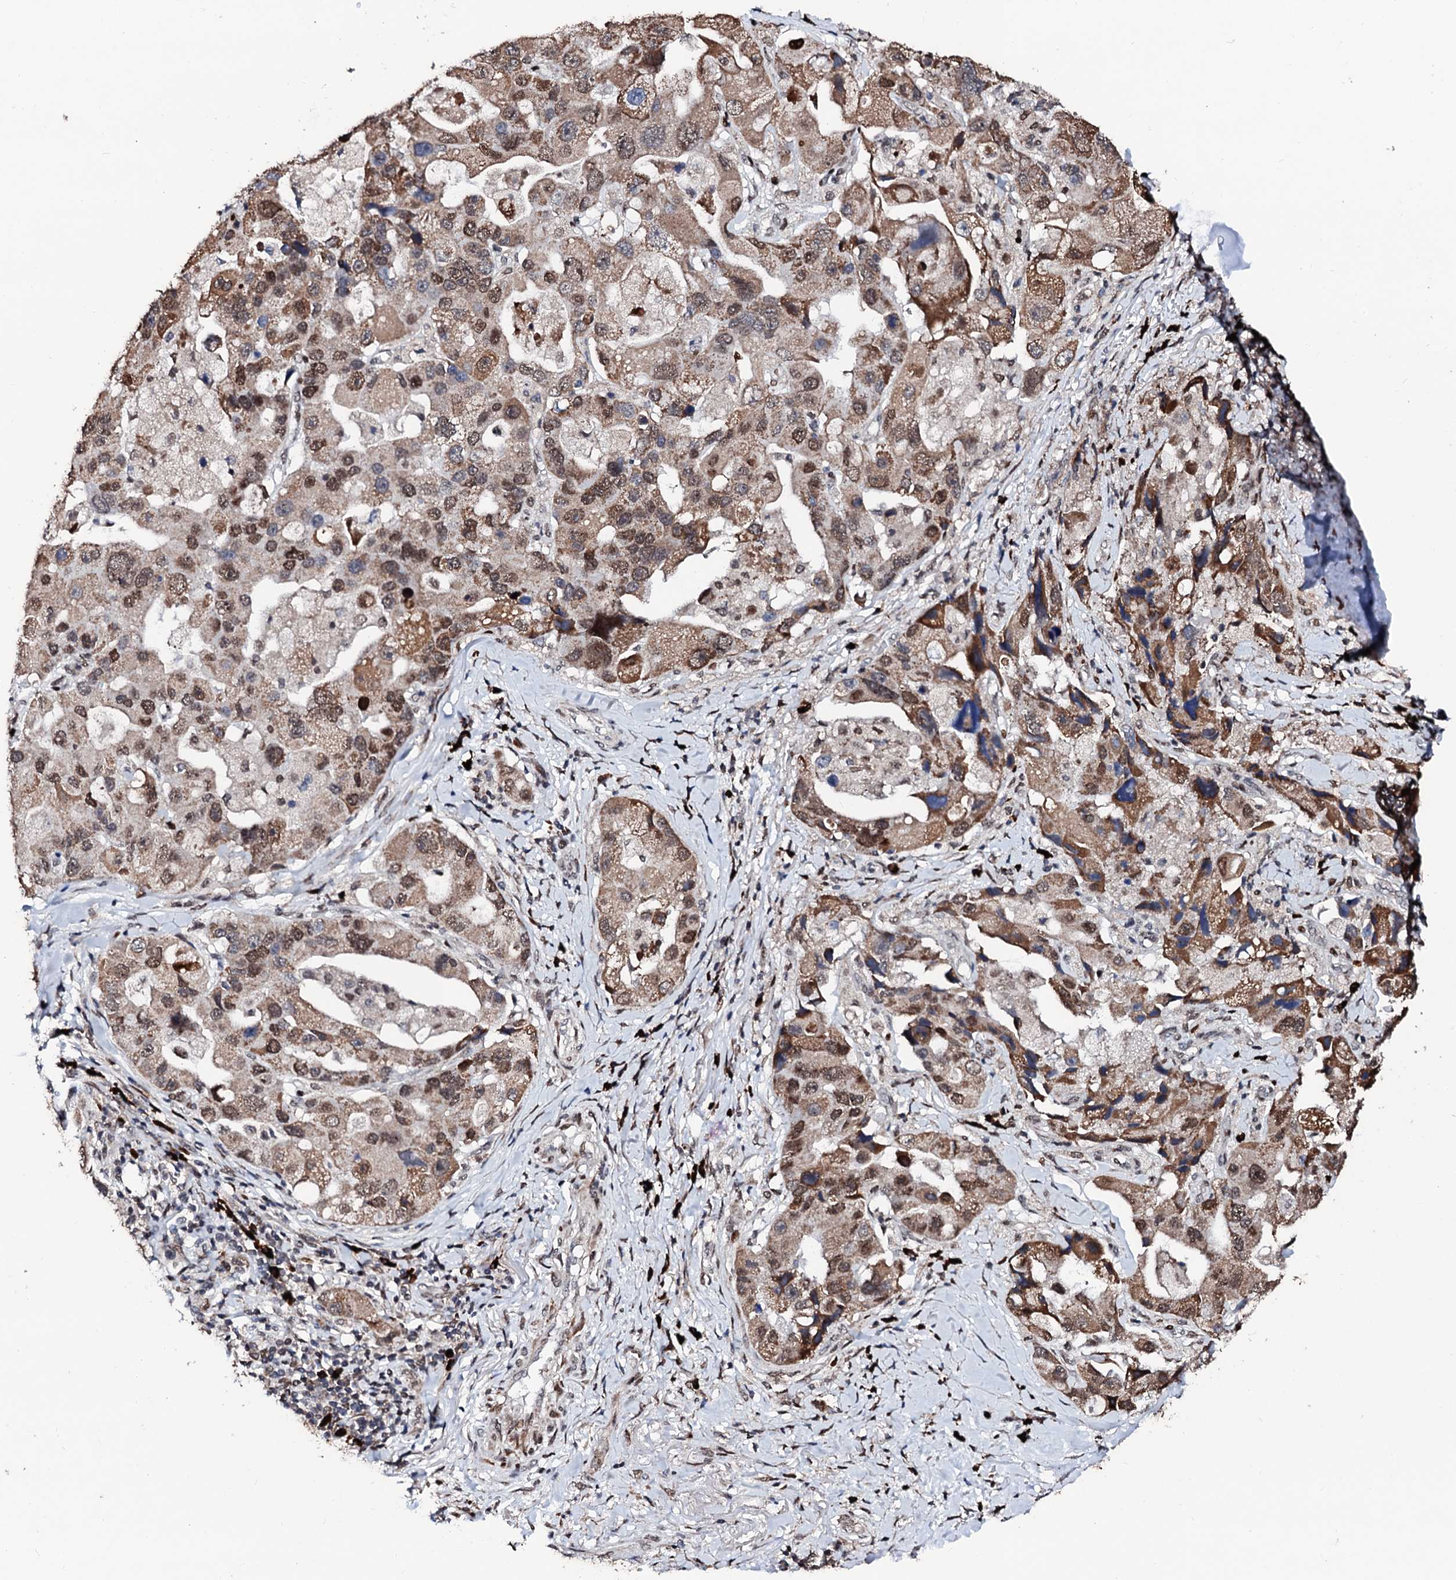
{"staining": {"intensity": "moderate", "quantity": ">75%", "location": "cytoplasmic/membranous,nuclear"}, "tissue": "lung cancer", "cell_type": "Tumor cells", "image_type": "cancer", "snomed": [{"axis": "morphology", "description": "Adenocarcinoma, NOS"}, {"axis": "topography", "description": "Lung"}], "caption": "Human lung adenocarcinoma stained with a brown dye exhibits moderate cytoplasmic/membranous and nuclear positive positivity in about >75% of tumor cells.", "gene": "KIF18A", "patient": {"sex": "female", "age": 54}}